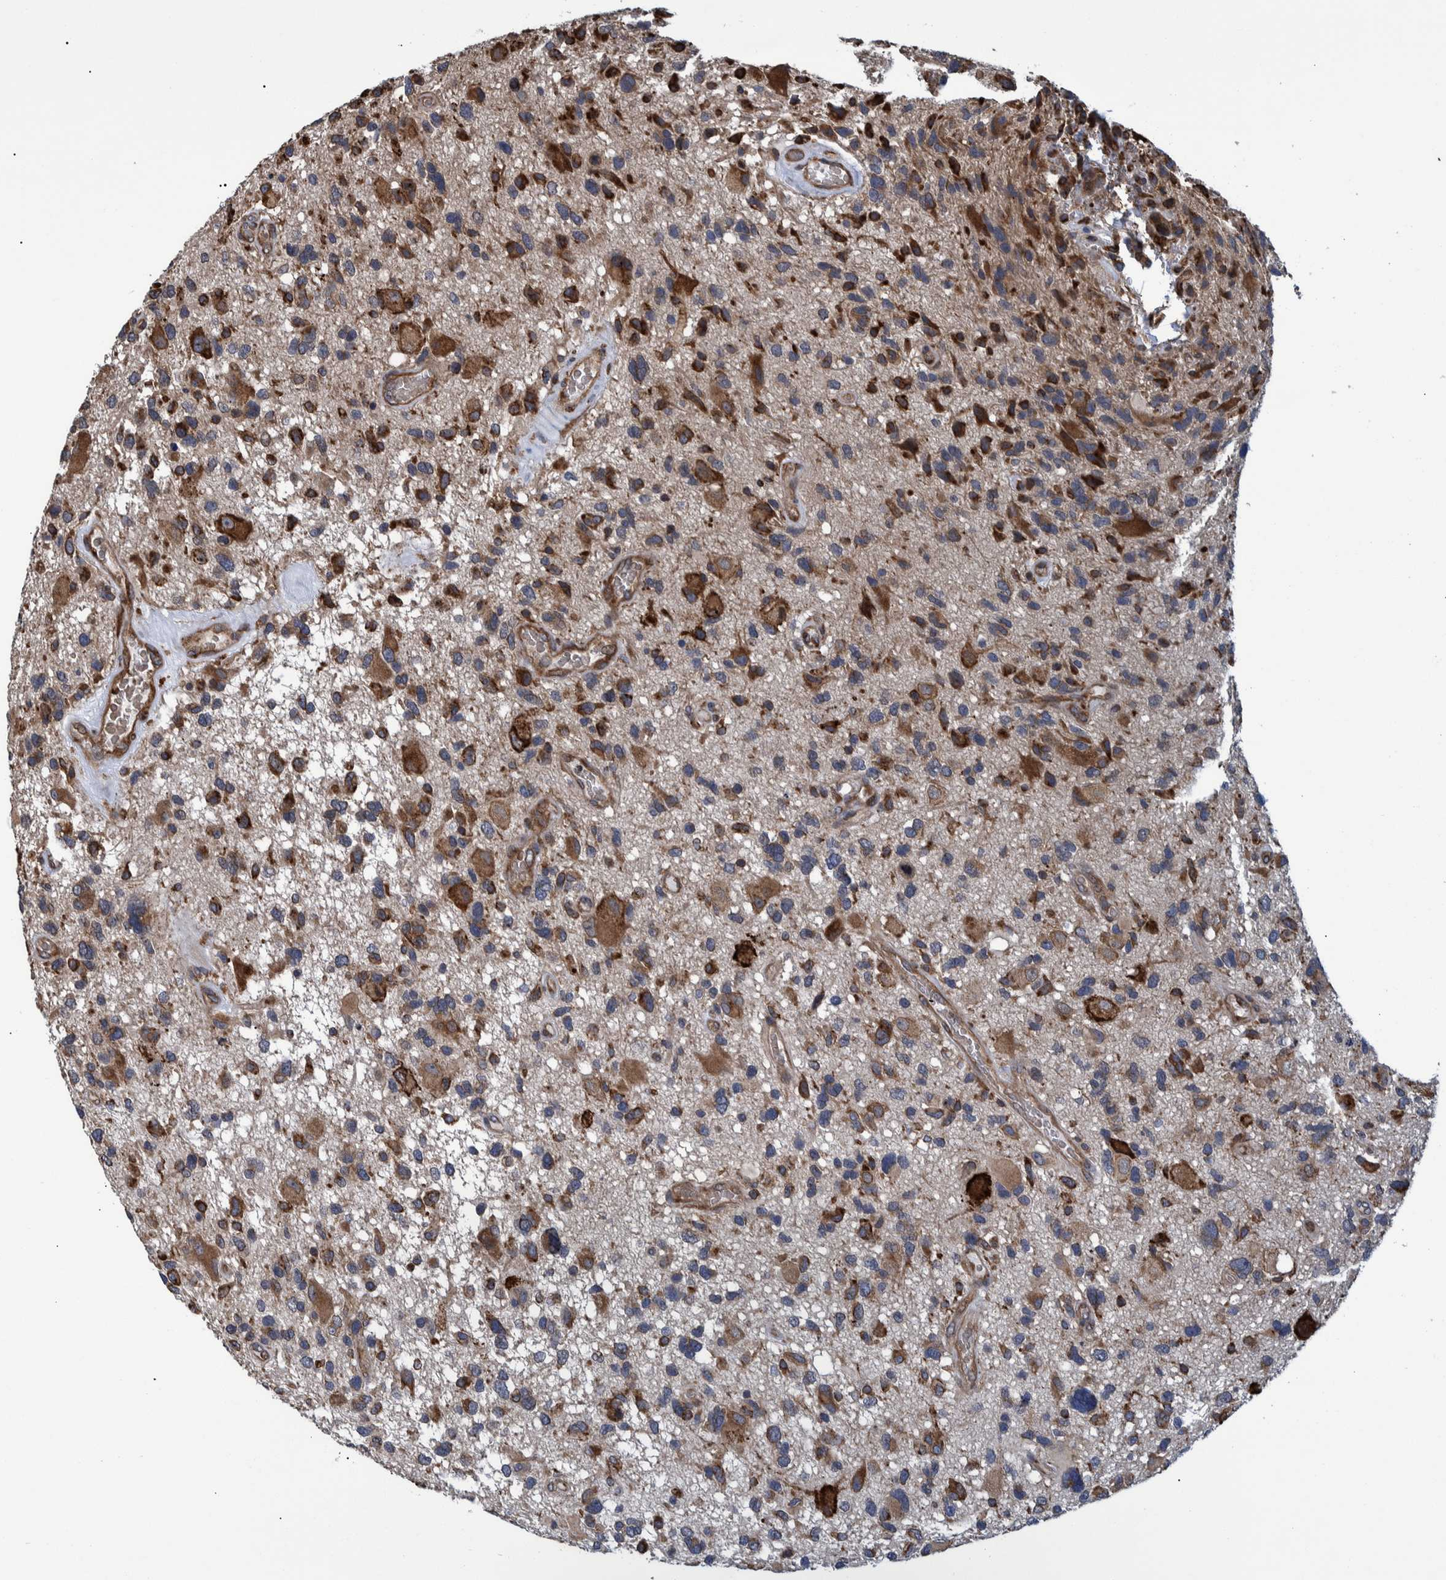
{"staining": {"intensity": "moderate", "quantity": "25%-75%", "location": "cytoplasmic/membranous"}, "tissue": "glioma", "cell_type": "Tumor cells", "image_type": "cancer", "snomed": [{"axis": "morphology", "description": "Glioma, malignant, High grade"}, {"axis": "topography", "description": "Brain"}], "caption": "Immunohistochemical staining of glioma displays medium levels of moderate cytoplasmic/membranous protein staining in about 25%-75% of tumor cells.", "gene": "SPAG5", "patient": {"sex": "male", "age": 33}}